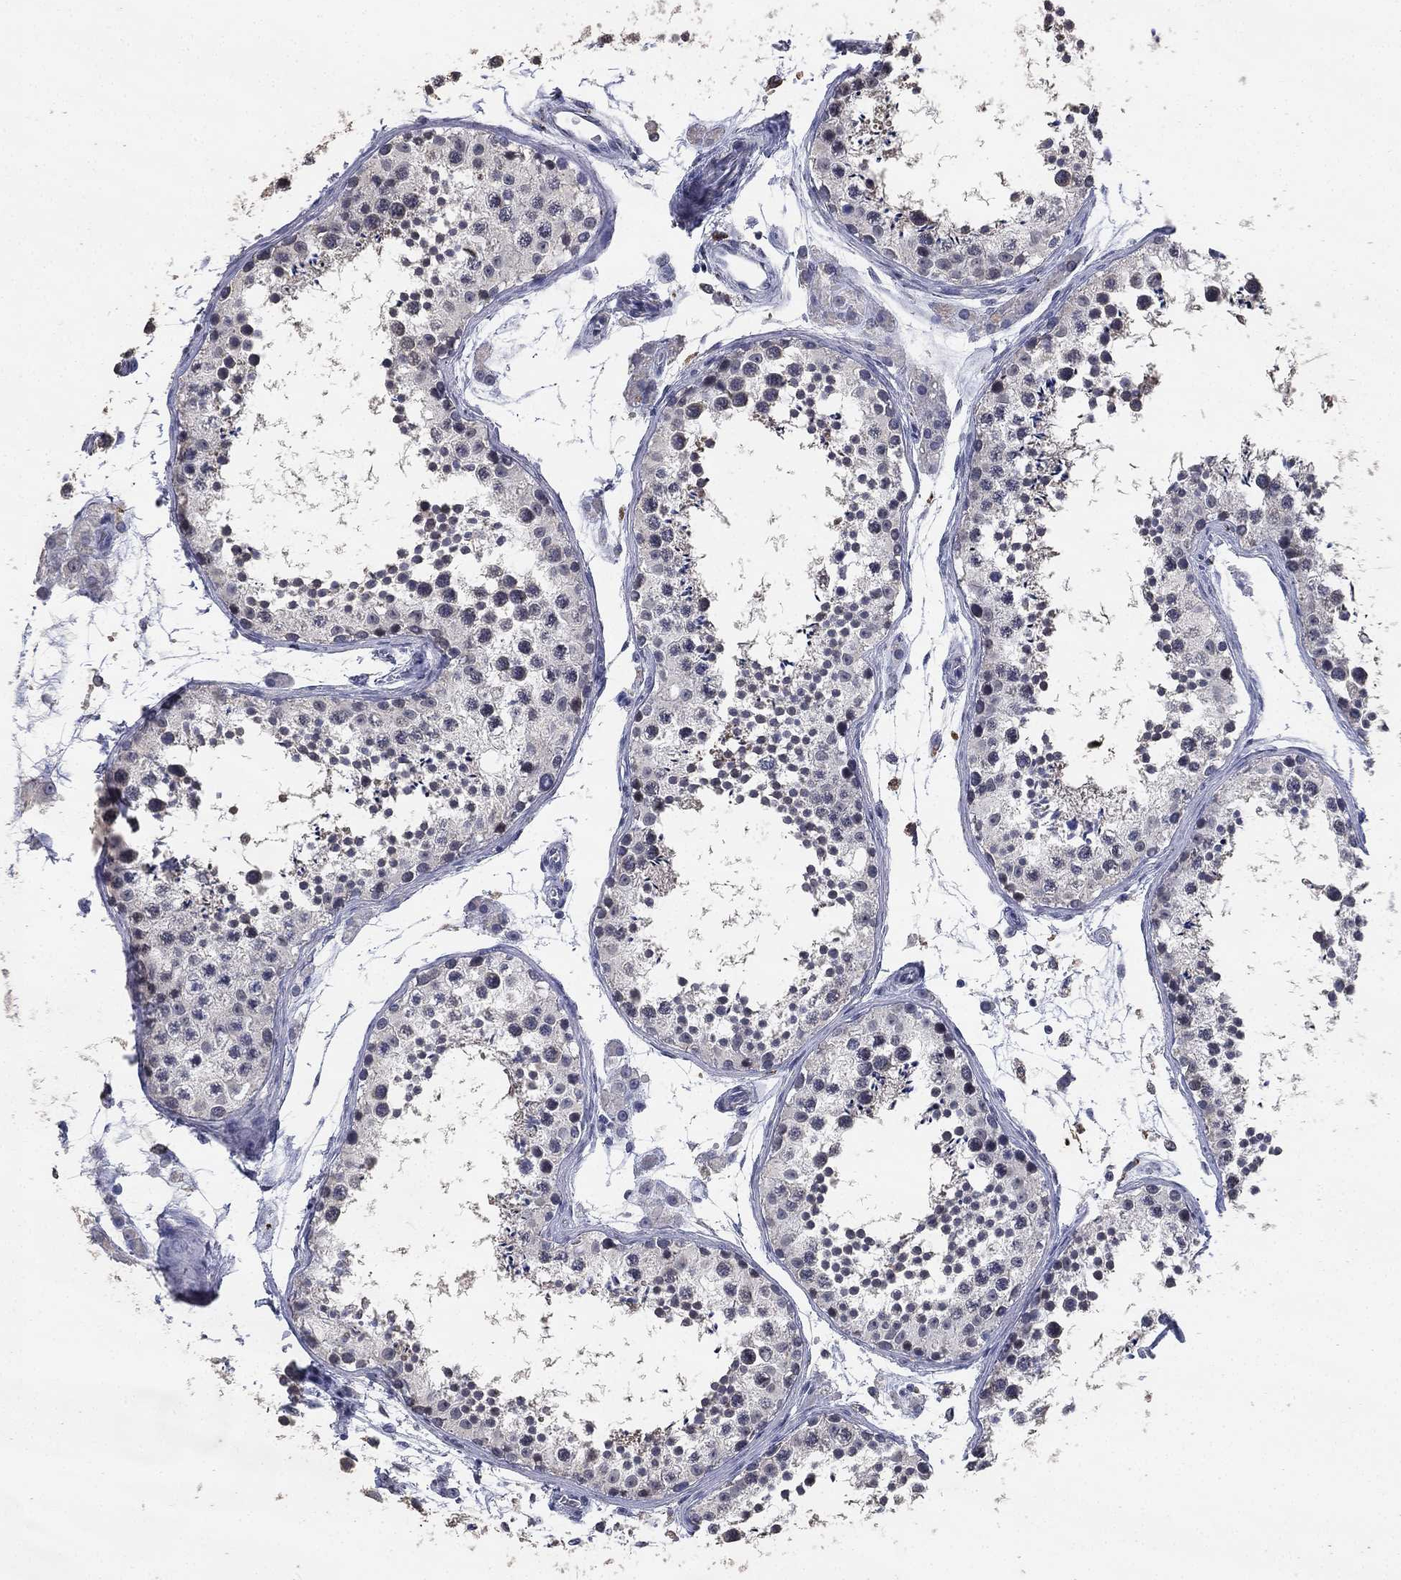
{"staining": {"intensity": "negative", "quantity": "none", "location": "none"}, "tissue": "testis", "cell_type": "Cells in seminiferous ducts", "image_type": "normal", "snomed": [{"axis": "morphology", "description": "Normal tissue, NOS"}, {"axis": "topography", "description": "Testis"}], "caption": "Immunohistochemistry micrograph of unremarkable human testis stained for a protein (brown), which demonstrates no expression in cells in seminiferous ducts. Nuclei are stained in blue.", "gene": "DSG1", "patient": {"sex": "male", "age": 41}}